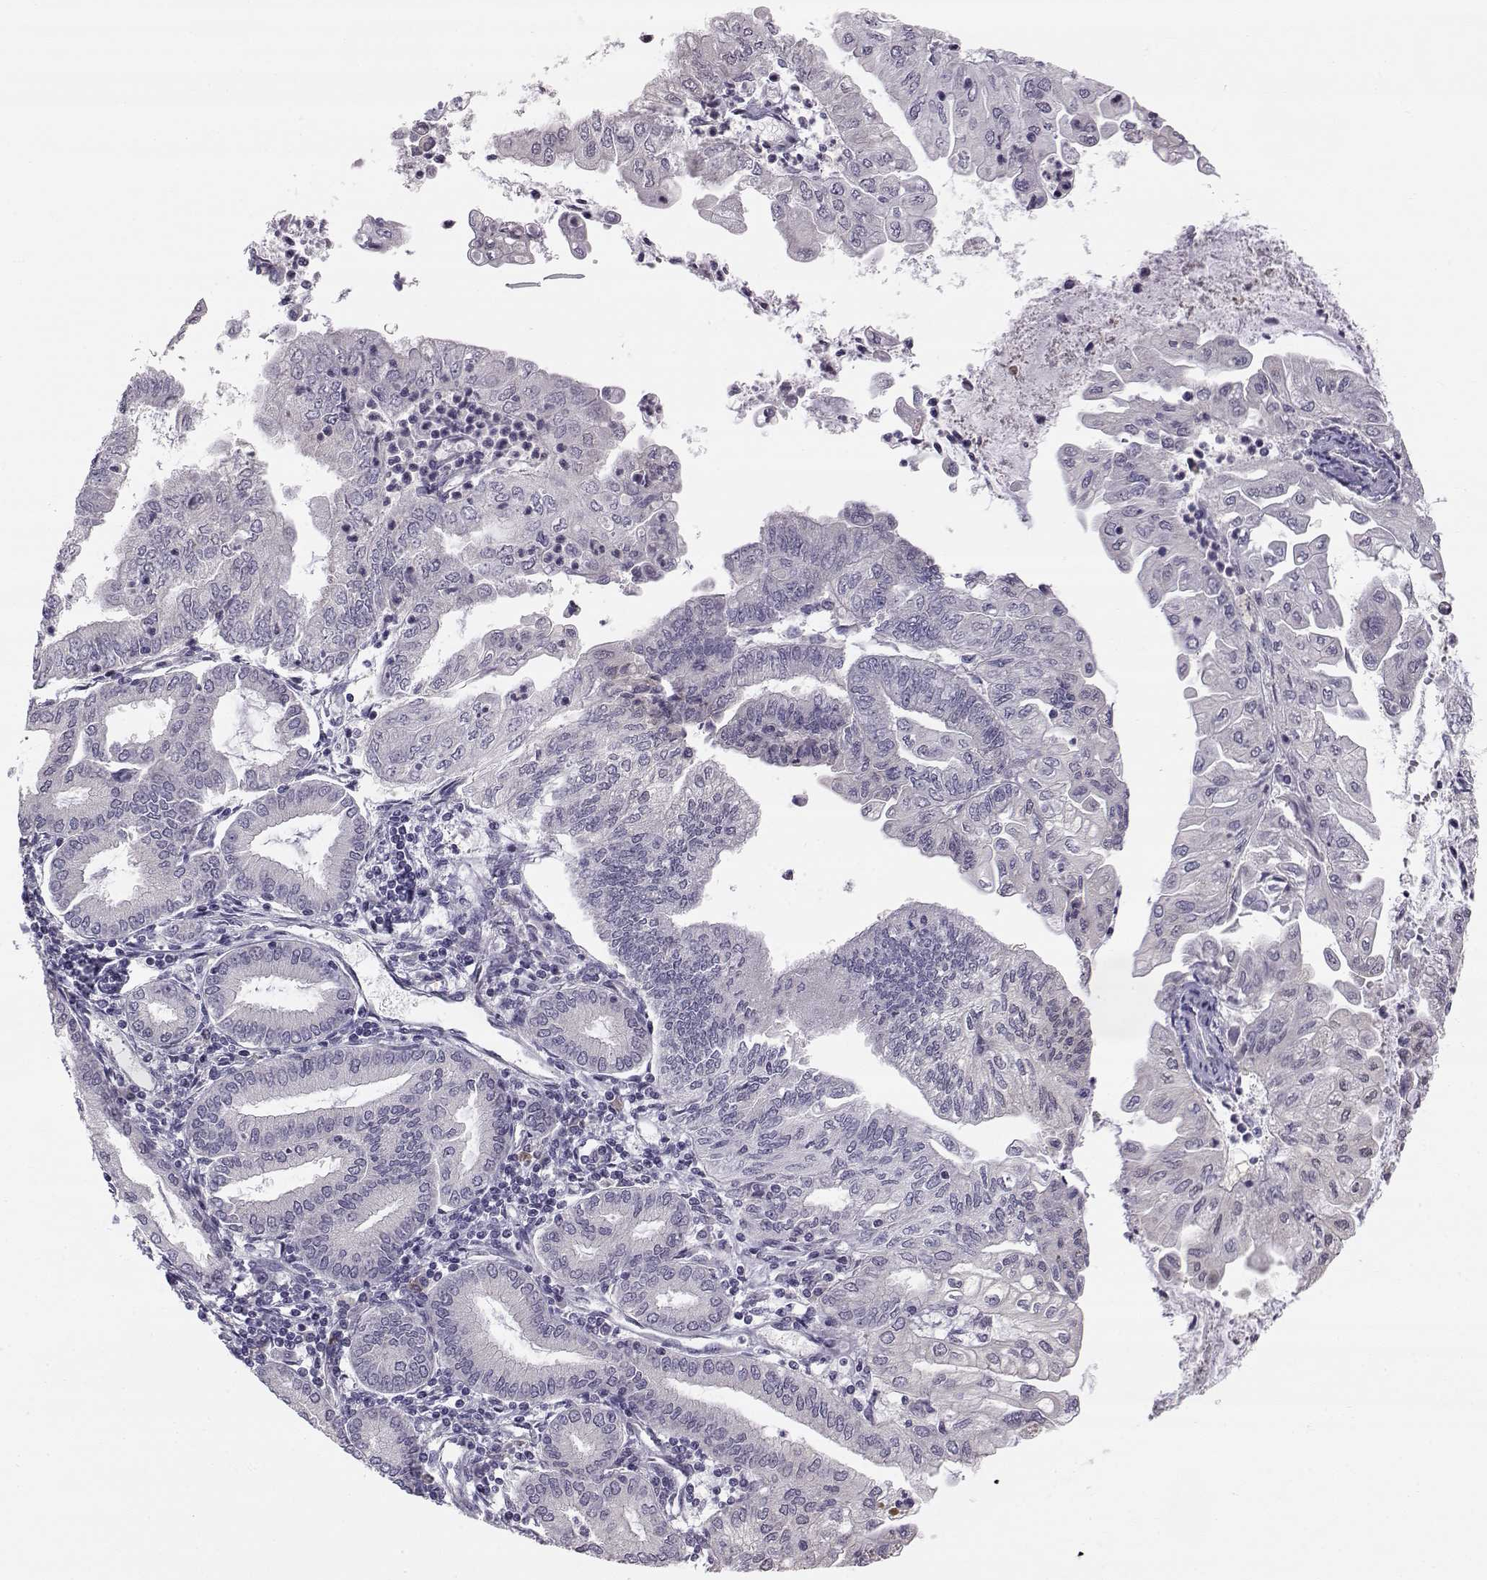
{"staining": {"intensity": "negative", "quantity": "none", "location": "none"}, "tissue": "endometrial cancer", "cell_type": "Tumor cells", "image_type": "cancer", "snomed": [{"axis": "morphology", "description": "Adenocarcinoma, NOS"}, {"axis": "topography", "description": "Endometrium"}], "caption": "This photomicrograph is of adenocarcinoma (endometrial) stained with IHC to label a protein in brown with the nuclei are counter-stained blue. There is no positivity in tumor cells.", "gene": "ACSL6", "patient": {"sex": "female", "age": 55}}